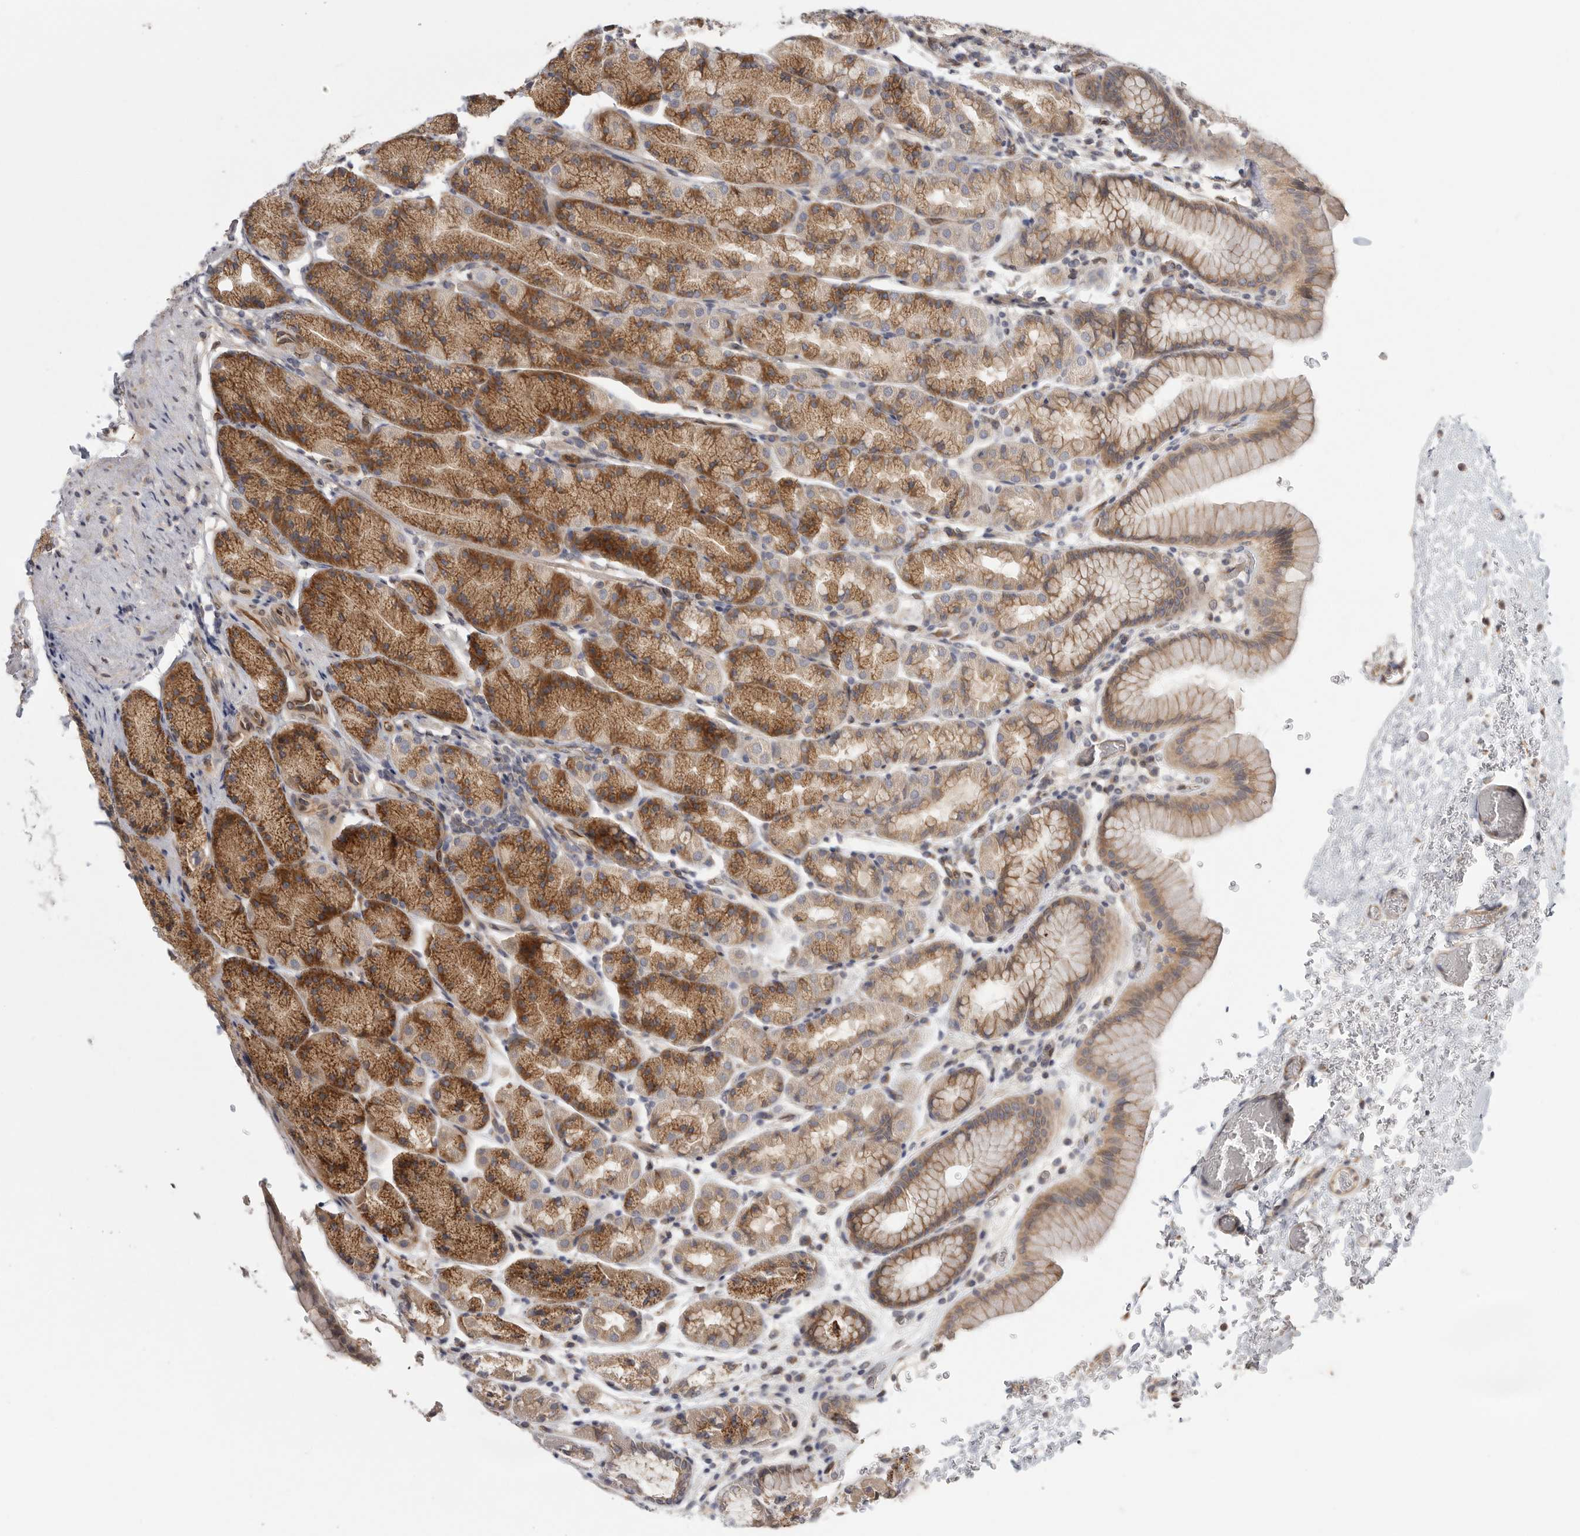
{"staining": {"intensity": "moderate", "quantity": ">75%", "location": "cytoplasmic/membranous"}, "tissue": "stomach", "cell_type": "Glandular cells", "image_type": "normal", "snomed": [{"axis": "morphology", "description": "Normal tissue, NOS"}, {"axis": "topography", "description": "Stomach"}], "caption": "IHC (DAB) staining of normal human stomach demonstrates moderate cytoplasmic/membranous protein positivity in about >75% of glandular cells. (IHC, brightfield microscopy, high magnification).", "gene": "BCAP29", "patient": {"sex": "male", "age": 42}}